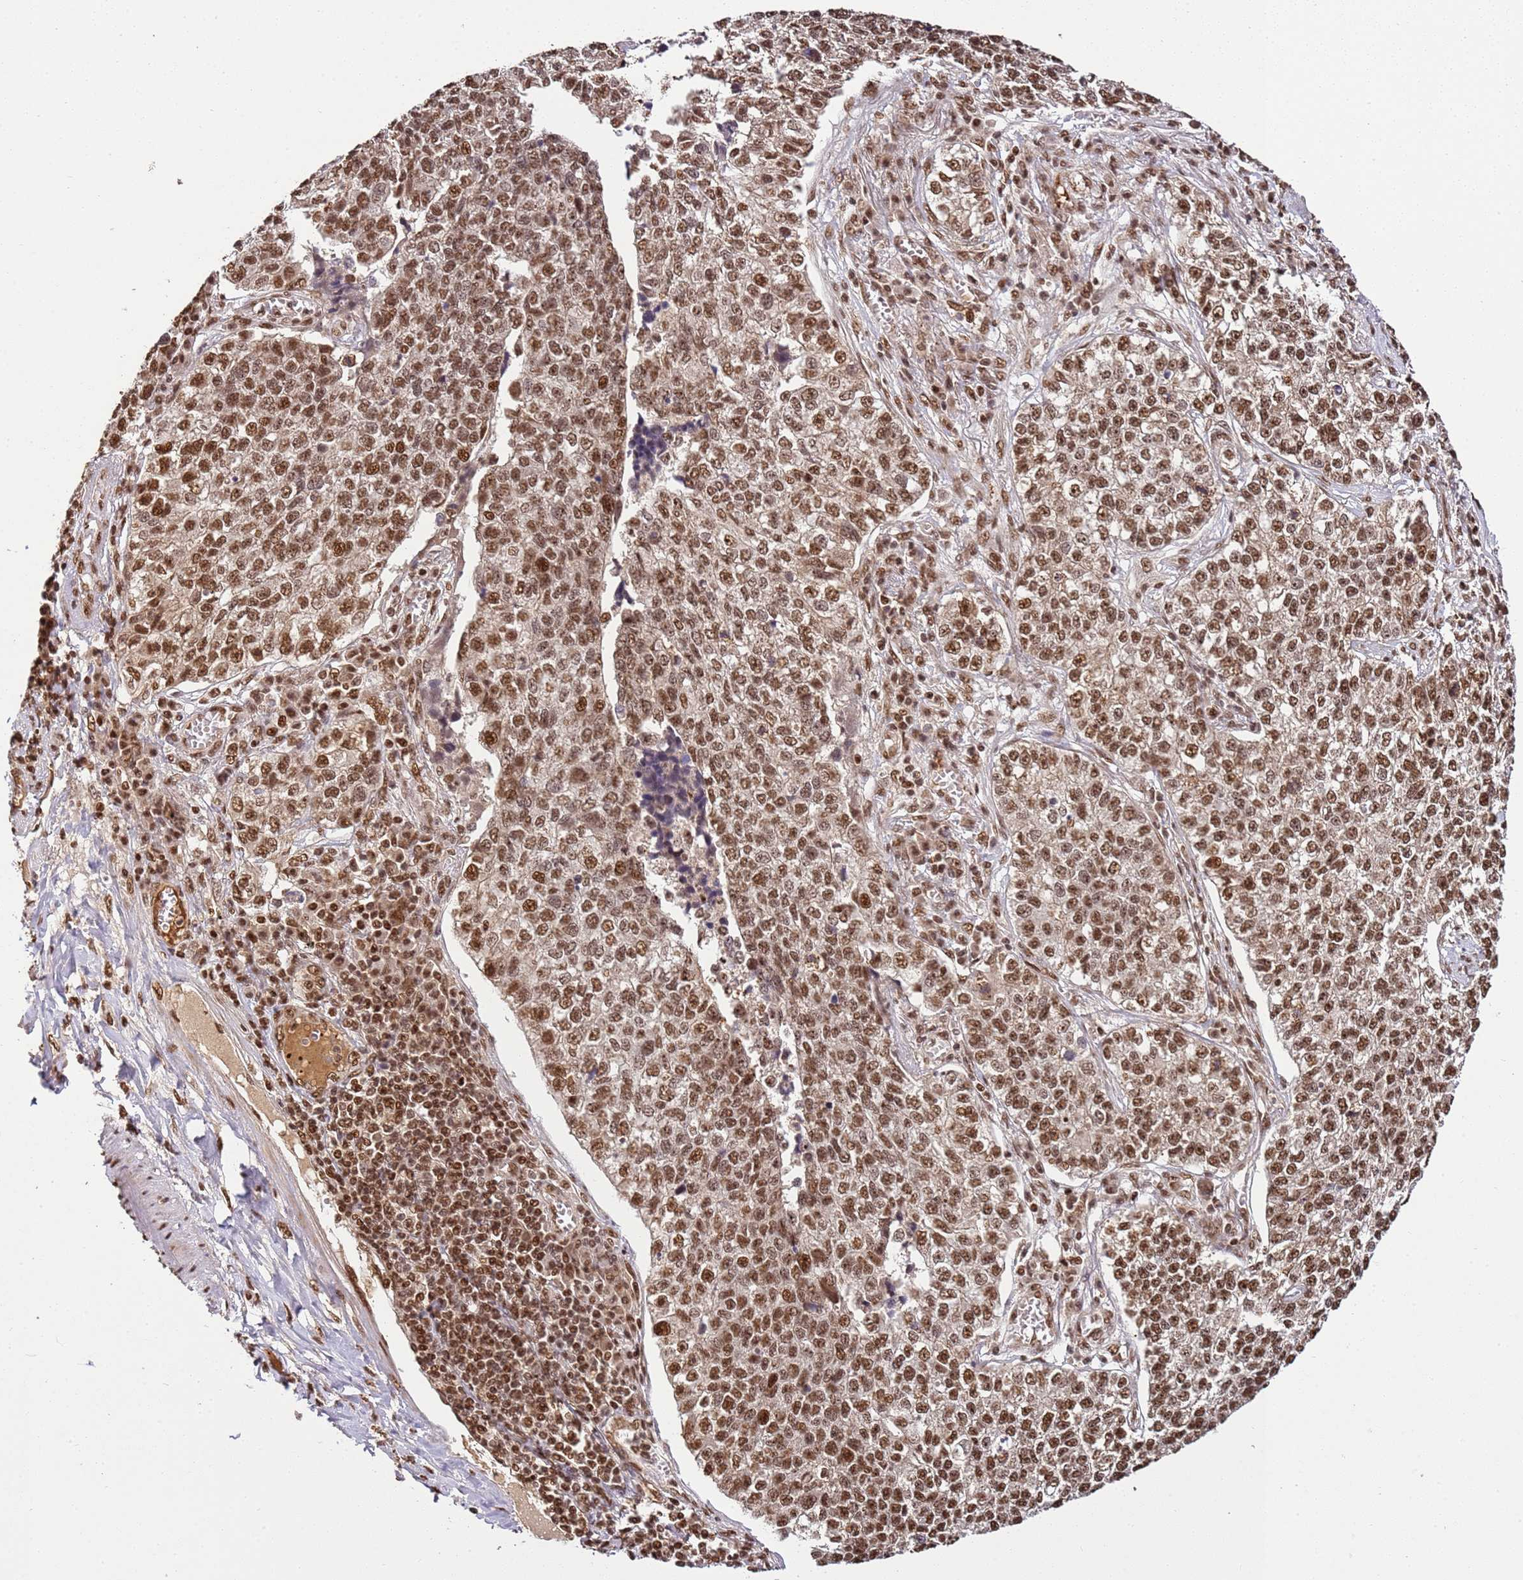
{"staining": {"intensity": "moderate", "quantity": ">75%", "location": "nuclear"}, "tissue": "lung cancer", "cell_type": "Tumor cells", "image_type": "cancer", "snomed": [{"axis": "morphology", "description": "Adenocarcinoma, NOS"}, {"axis": "topography", "description": "Lung"}], "caption": "Immunohistochemistry (IHC) staining of lung cancer (adenocarcinoma), which reveals medium levels of moderate nuclear positivity in approximately >75% of tumor cells indicating moderate nuclear protein staining. The staining was performed using DAB (brown) for protein detection and nuclei were counterstained in hematoxylin (blue).", "gene": "ZBTB12", "patient": {"sex": "male", "age": 49}}